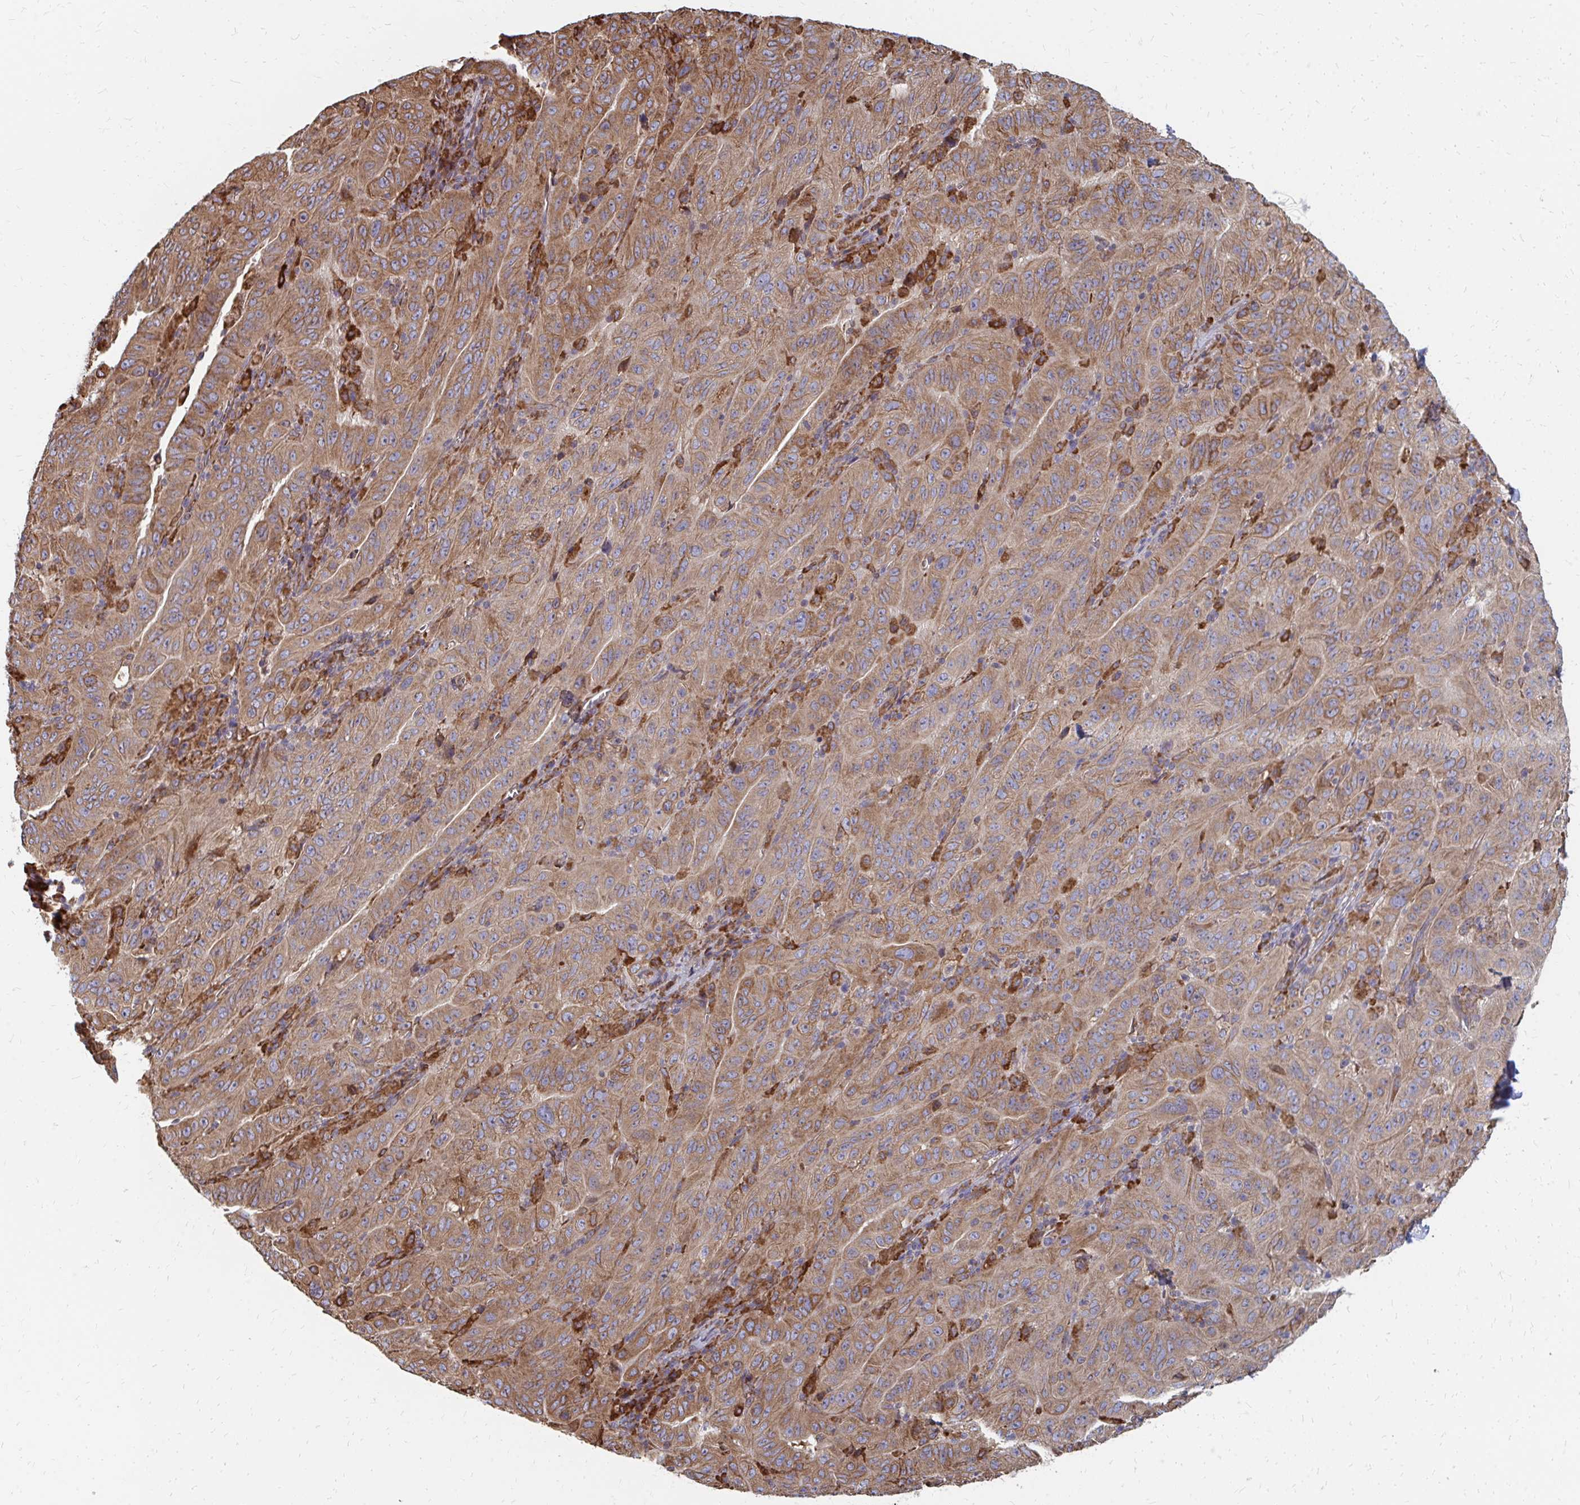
{"staining": {"intensity": "moderate", "quantity": ">75%", "location": "cytoplasmic/membranous"}, "tissue": "pancreatic cancer", "cell_type": "Tumor cells", "image_type": "cancer", "snomed": [{"axis": "morphology", "description": "Adenocarcinoma, NOS"}, {"axis": "topography", "description": "Pancreas"}], "caption": "Protein staining of adenocarcinoma (pancreatic) tissue reveals moderate cytoplasmic/membranous staining in about >75% of tumor cells. (DAB (3,3'-diaminobenzidine) IHC, brown staining for protein, blue staining for nuclei).", "gene": "PPP1R13L", "patient": {"sex": "male", "age": 63}}